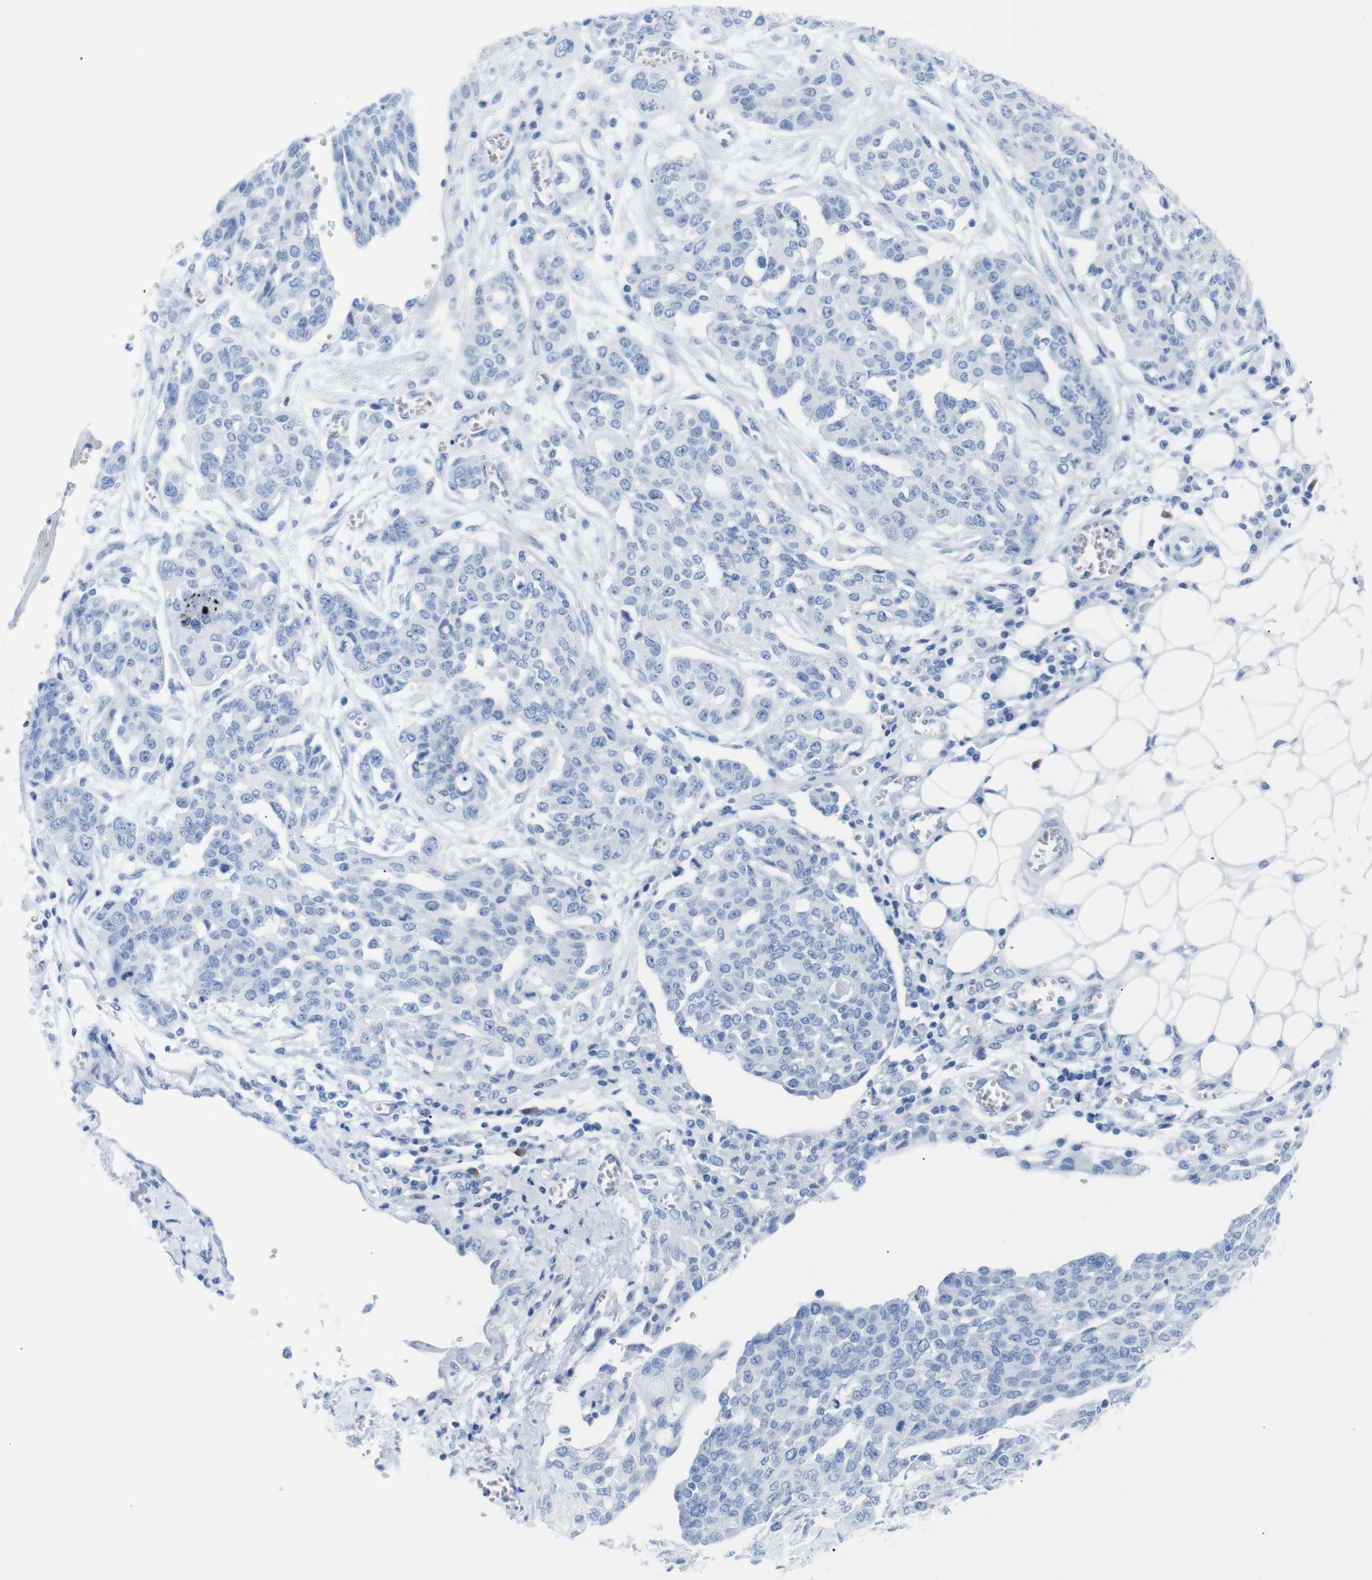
{"staining": {"intensity": "negative", "quantity": "none", "location": "none"}, "tissue": "ovarian cancer", "cell_type": "Tumor cells", "image_type": "cancer", "snomed": [{"axis": "morphology", "description": "Cystadenocarcinoma, serous, NOS"}, {"axis": "topography", "description": "Soft tissue"}, {"axis": "topography", "description": "Ovary"}], "caption": "Immunohistochemistry of ovarian cancer exhibits no positivity in tumor cells.", "gene": "ERVMER34-1", "patient": {"sex": "female", "age": 57}}